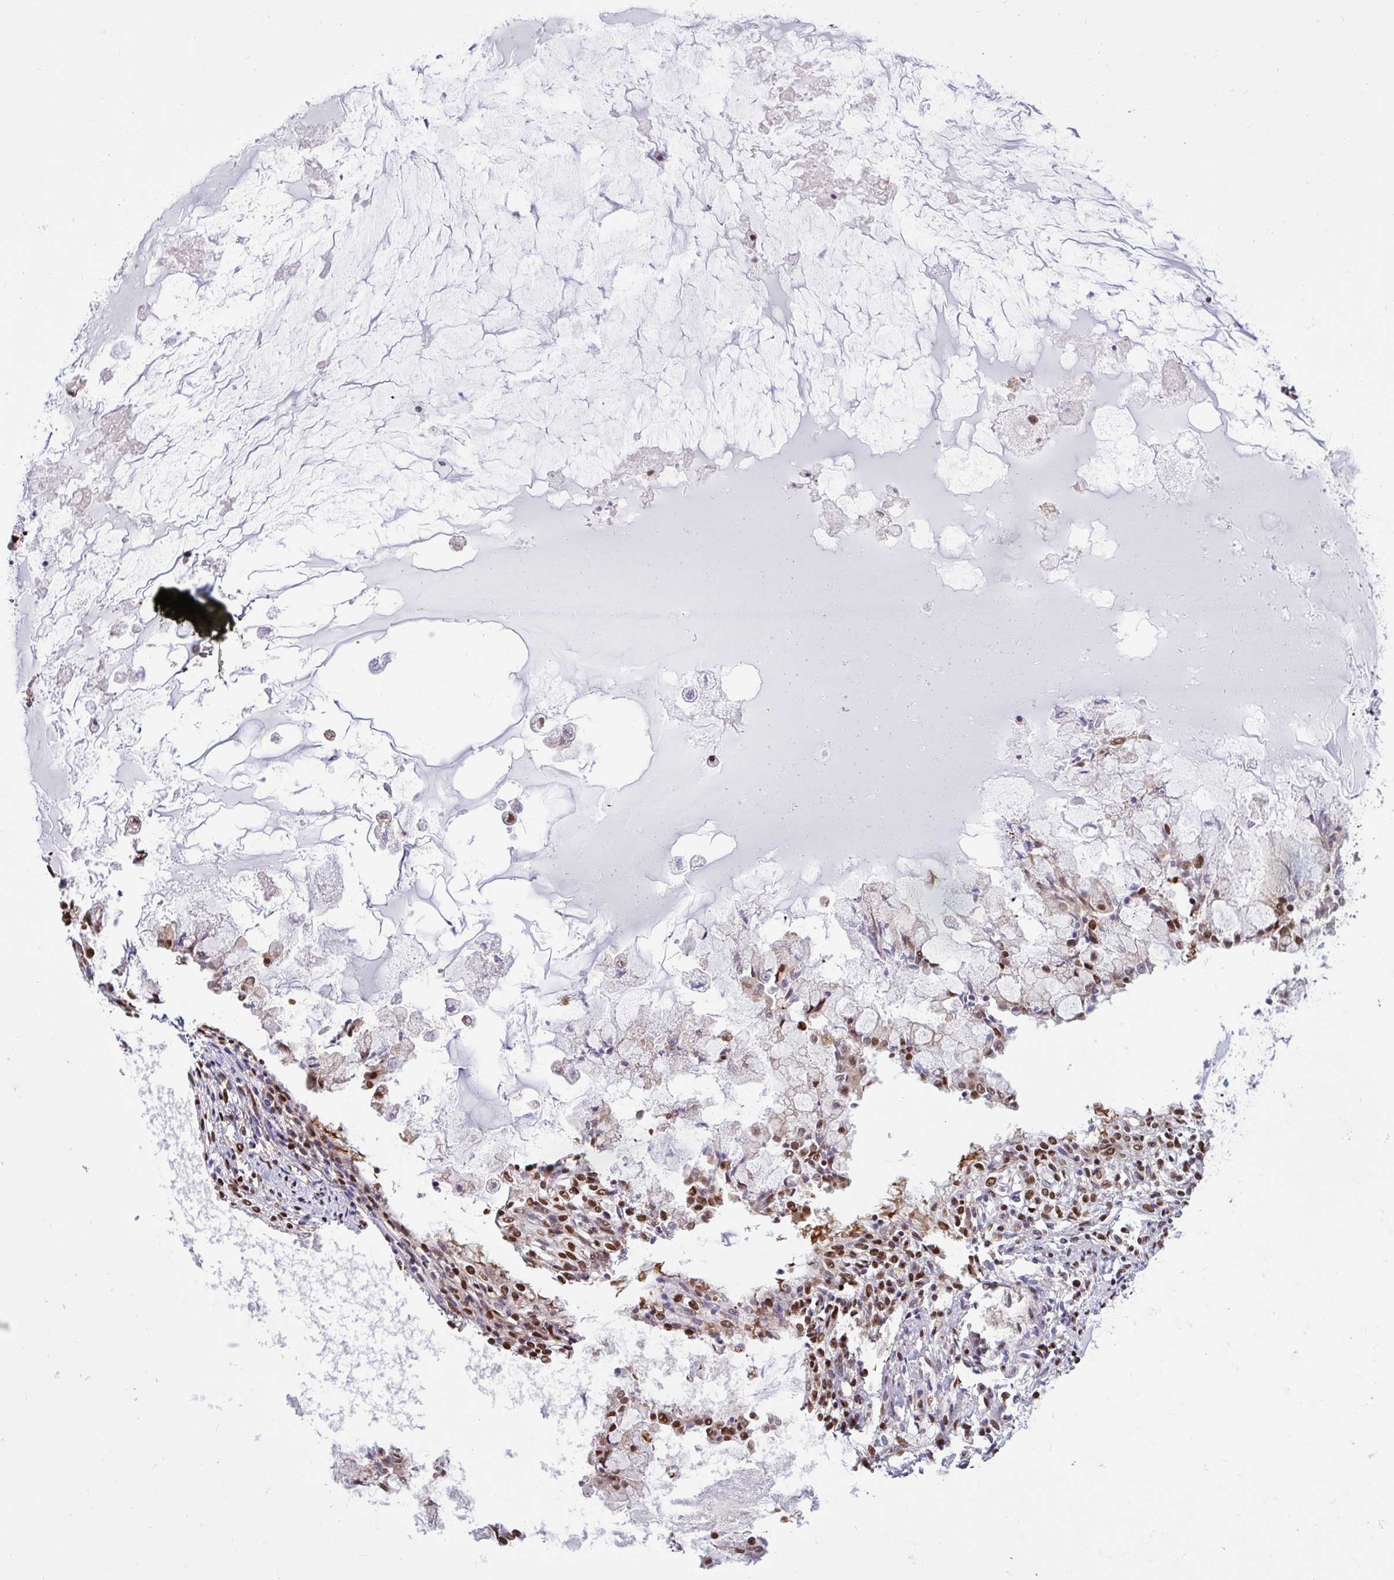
{"staining": {"intensity": "moderate", "quantity": ">75%", "location": "nuclear"}, "tissue": "ovarian cancer", "cell_type": "Tumor cells", "image_type": "cancer", "snomed": [{"axis": "morphology", "description": "Cystadenocarcinoma, mucinous, NOS"}, {"axis": "topography", "description": "Ovary"}], "caption": "This micrograph shows mucinous cystadenocarcinoma (ovarian) stained with IHC to label a protein in brown. The nuclear of tumor cells show moderate positivity for the protein. Nuclei are counter-stained blue.", "gene": "ABCA9", "patient": {"sex": "female", "age": 34}}